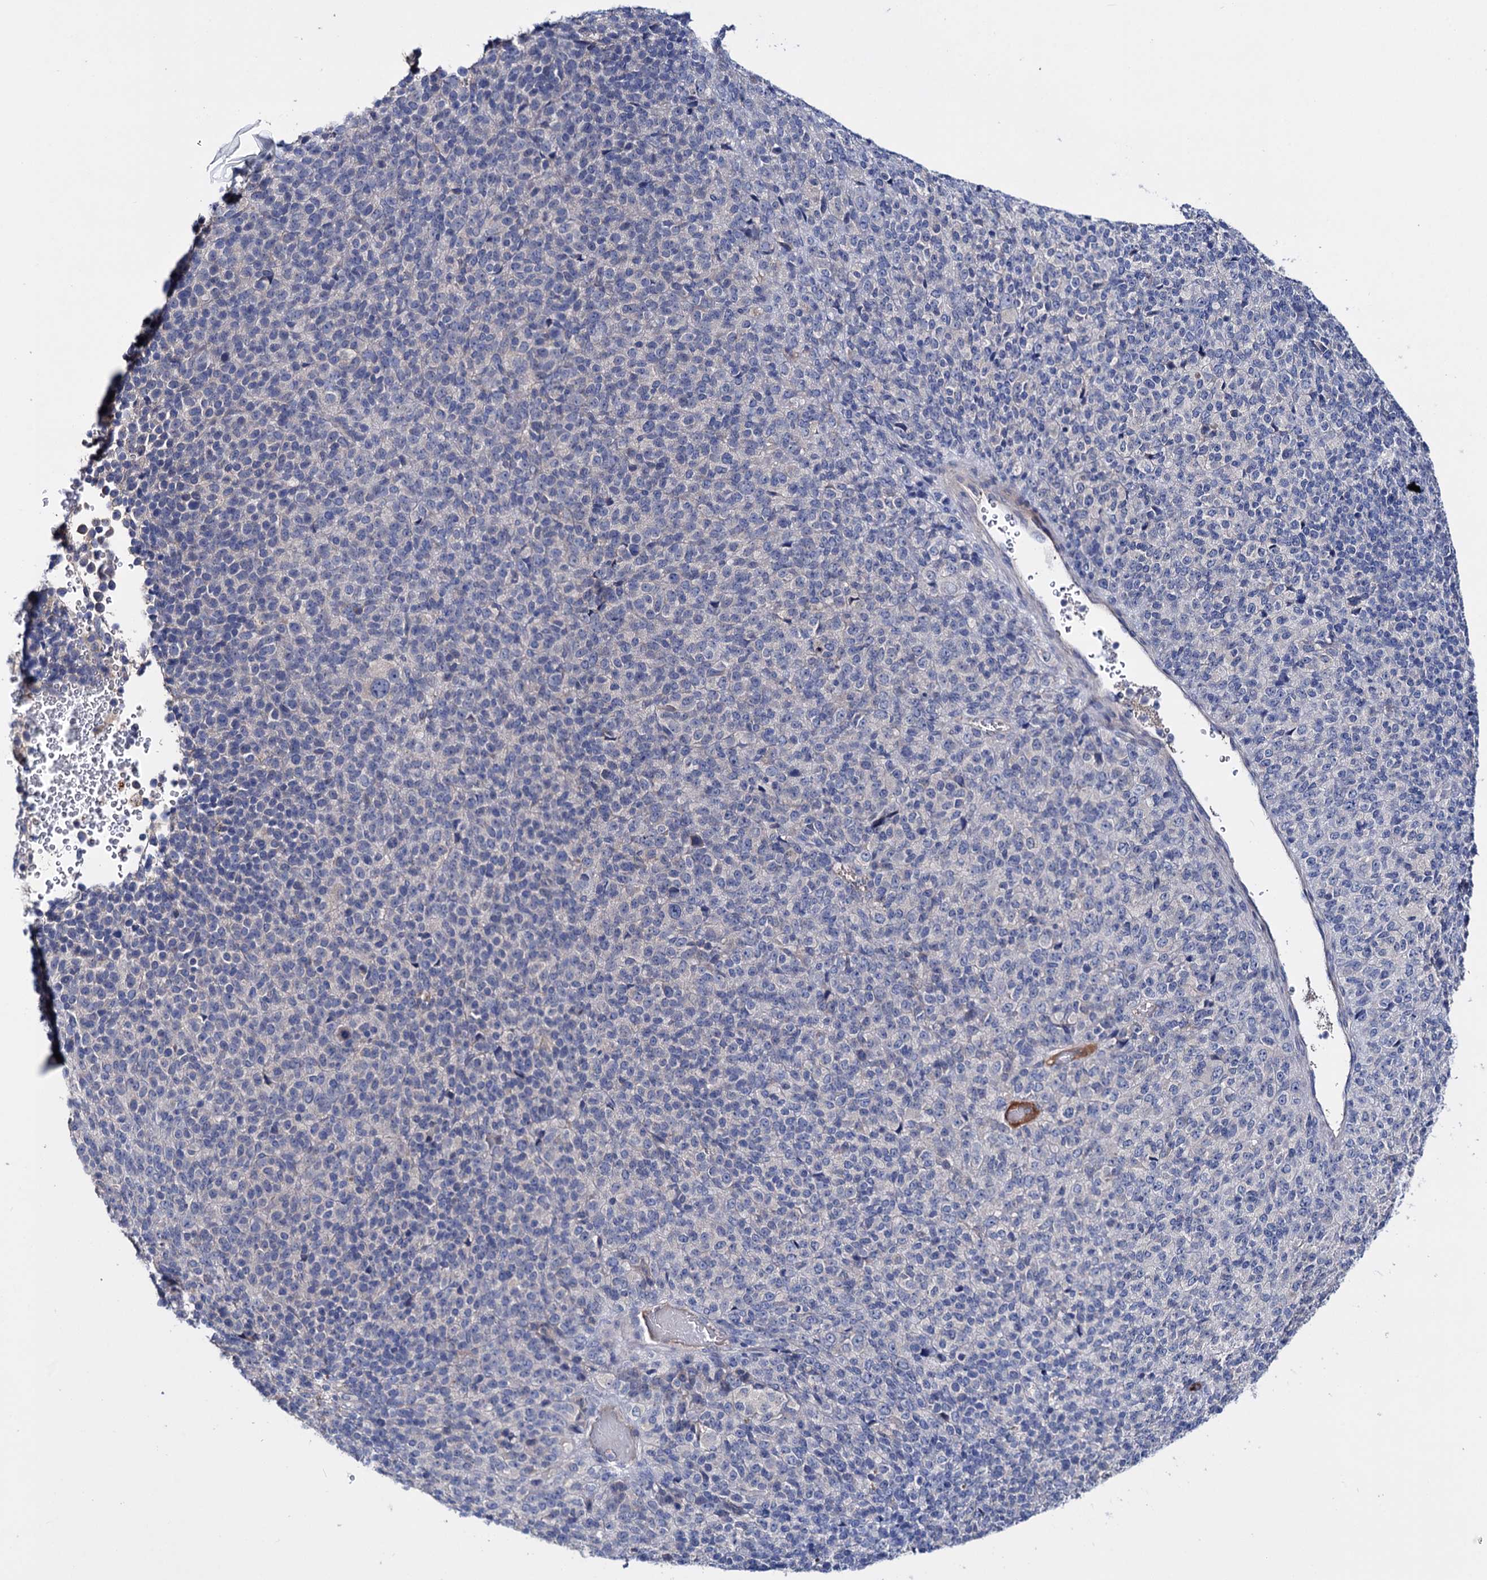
{"staining": {"intensity": "negative", "quantity": "none", "location": "none"}, "tissue": "melanoma", "cell_type": "Tumor cells", "image_type": "cancer", "snomed": [{"axis": "morphology", "description": "Malignant melanoma, Metastatic site"}, {"axis": "topography", "description": "Brain"}], "caption": "IHC photomicrograph of neoplastic tissue: human melanoma stained with DAB (3,3'-diaminobenzidine) reveals no significant protein positivity in tumor cells. (Stains: DAB immunohistochemistry with hematoxylin counter stain, Microscopy: brightfield microscopy at high magnification).", "gene": "PPP1R32", "patient": {"sex": "female", "age": 56}}